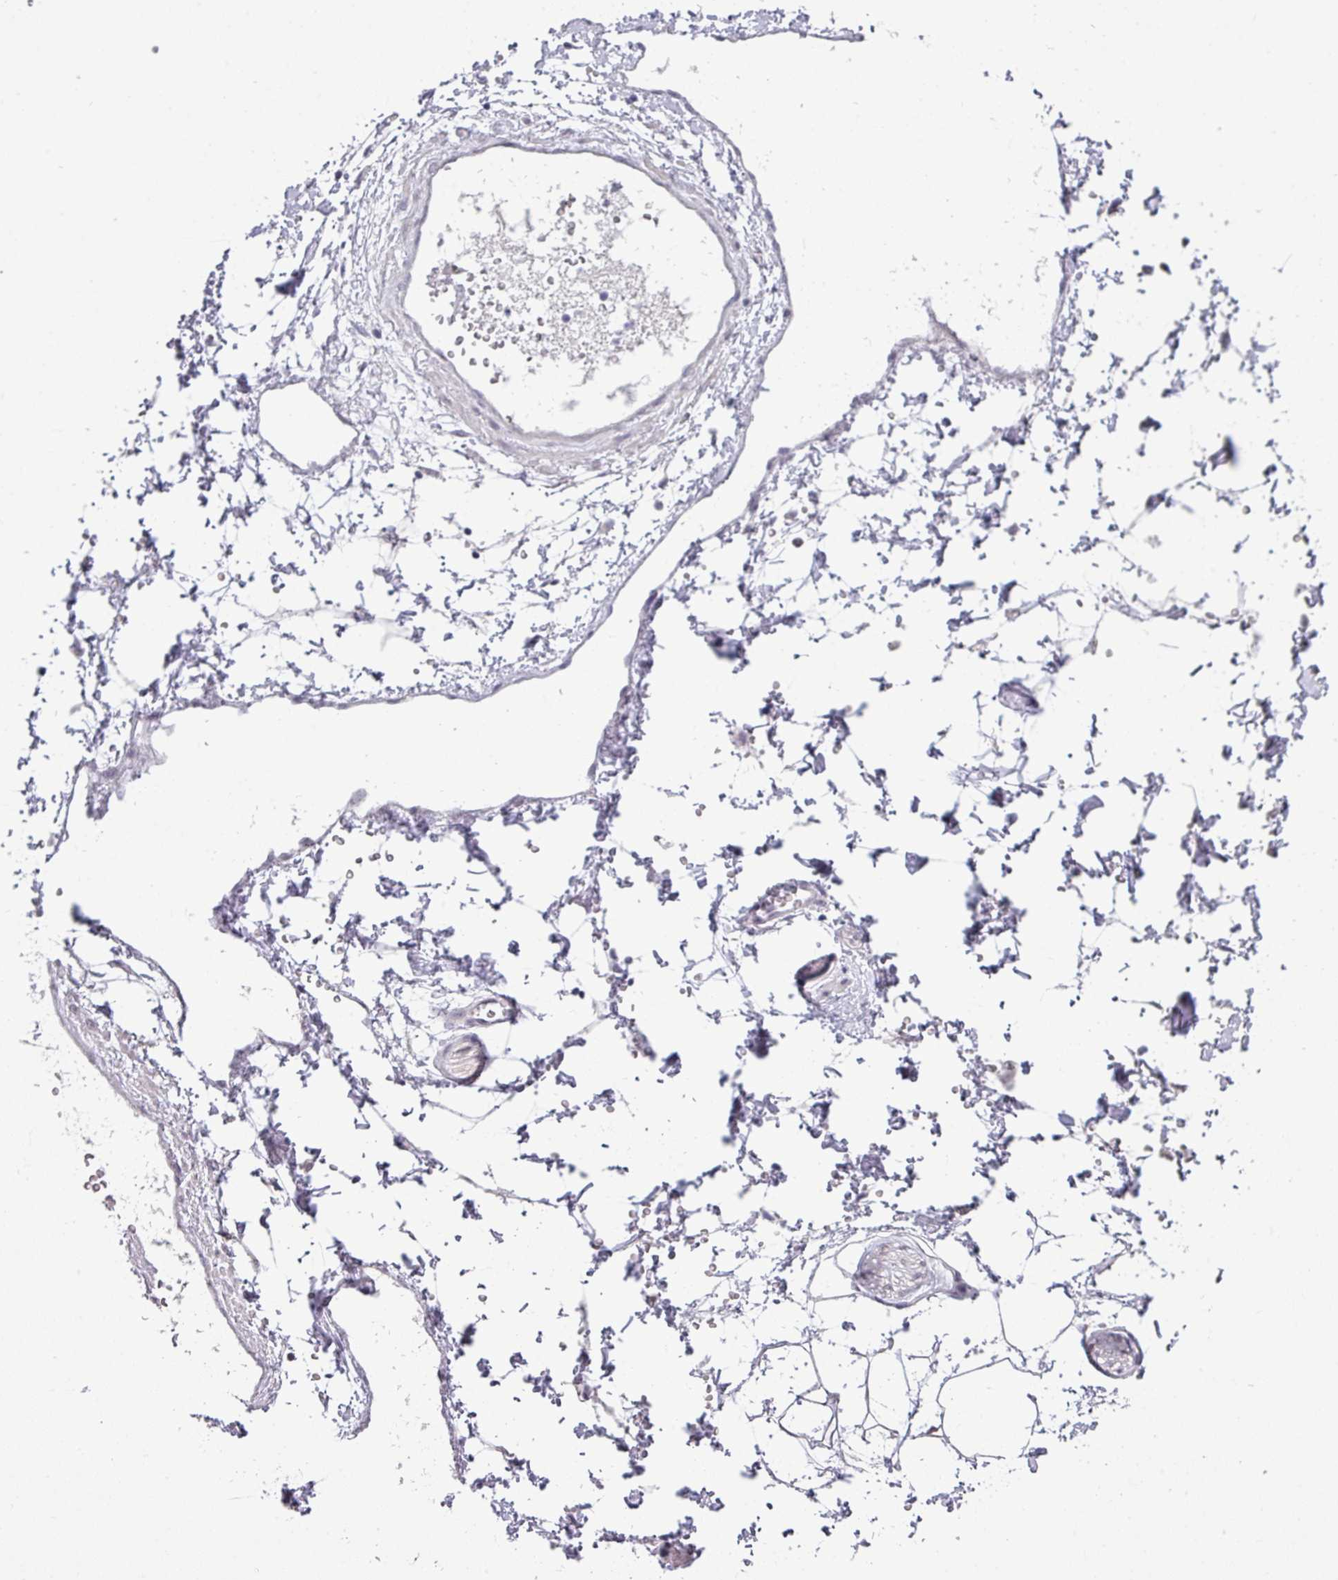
{"staining": {"intensity": "moderate", "quantity": "<25%", "location": "cytoplasmic/membranous"}, "tissue": "adipose tissue", "cell_type": "Adipocytes", "image_type": "normal", "snomed": [{"axis": "morphology", "description": "Normal tissue, NOS"}, {"axis": "topography", "description": "Prostate"}, {"axis": "topography", "description": "Peripheral nerve tissue"}], "caption": "Adipose tissue stained with IHC displays moderate cytoplasmic/membranous positivity in approximately <25% of adipocytes. (DAB (3,3'-diaminobenzidine) IHC, brown staining for protein, blue staining for nuclei).", "gene": "ANKRD13B", "patient": {"sex": "male", "age": 55}}